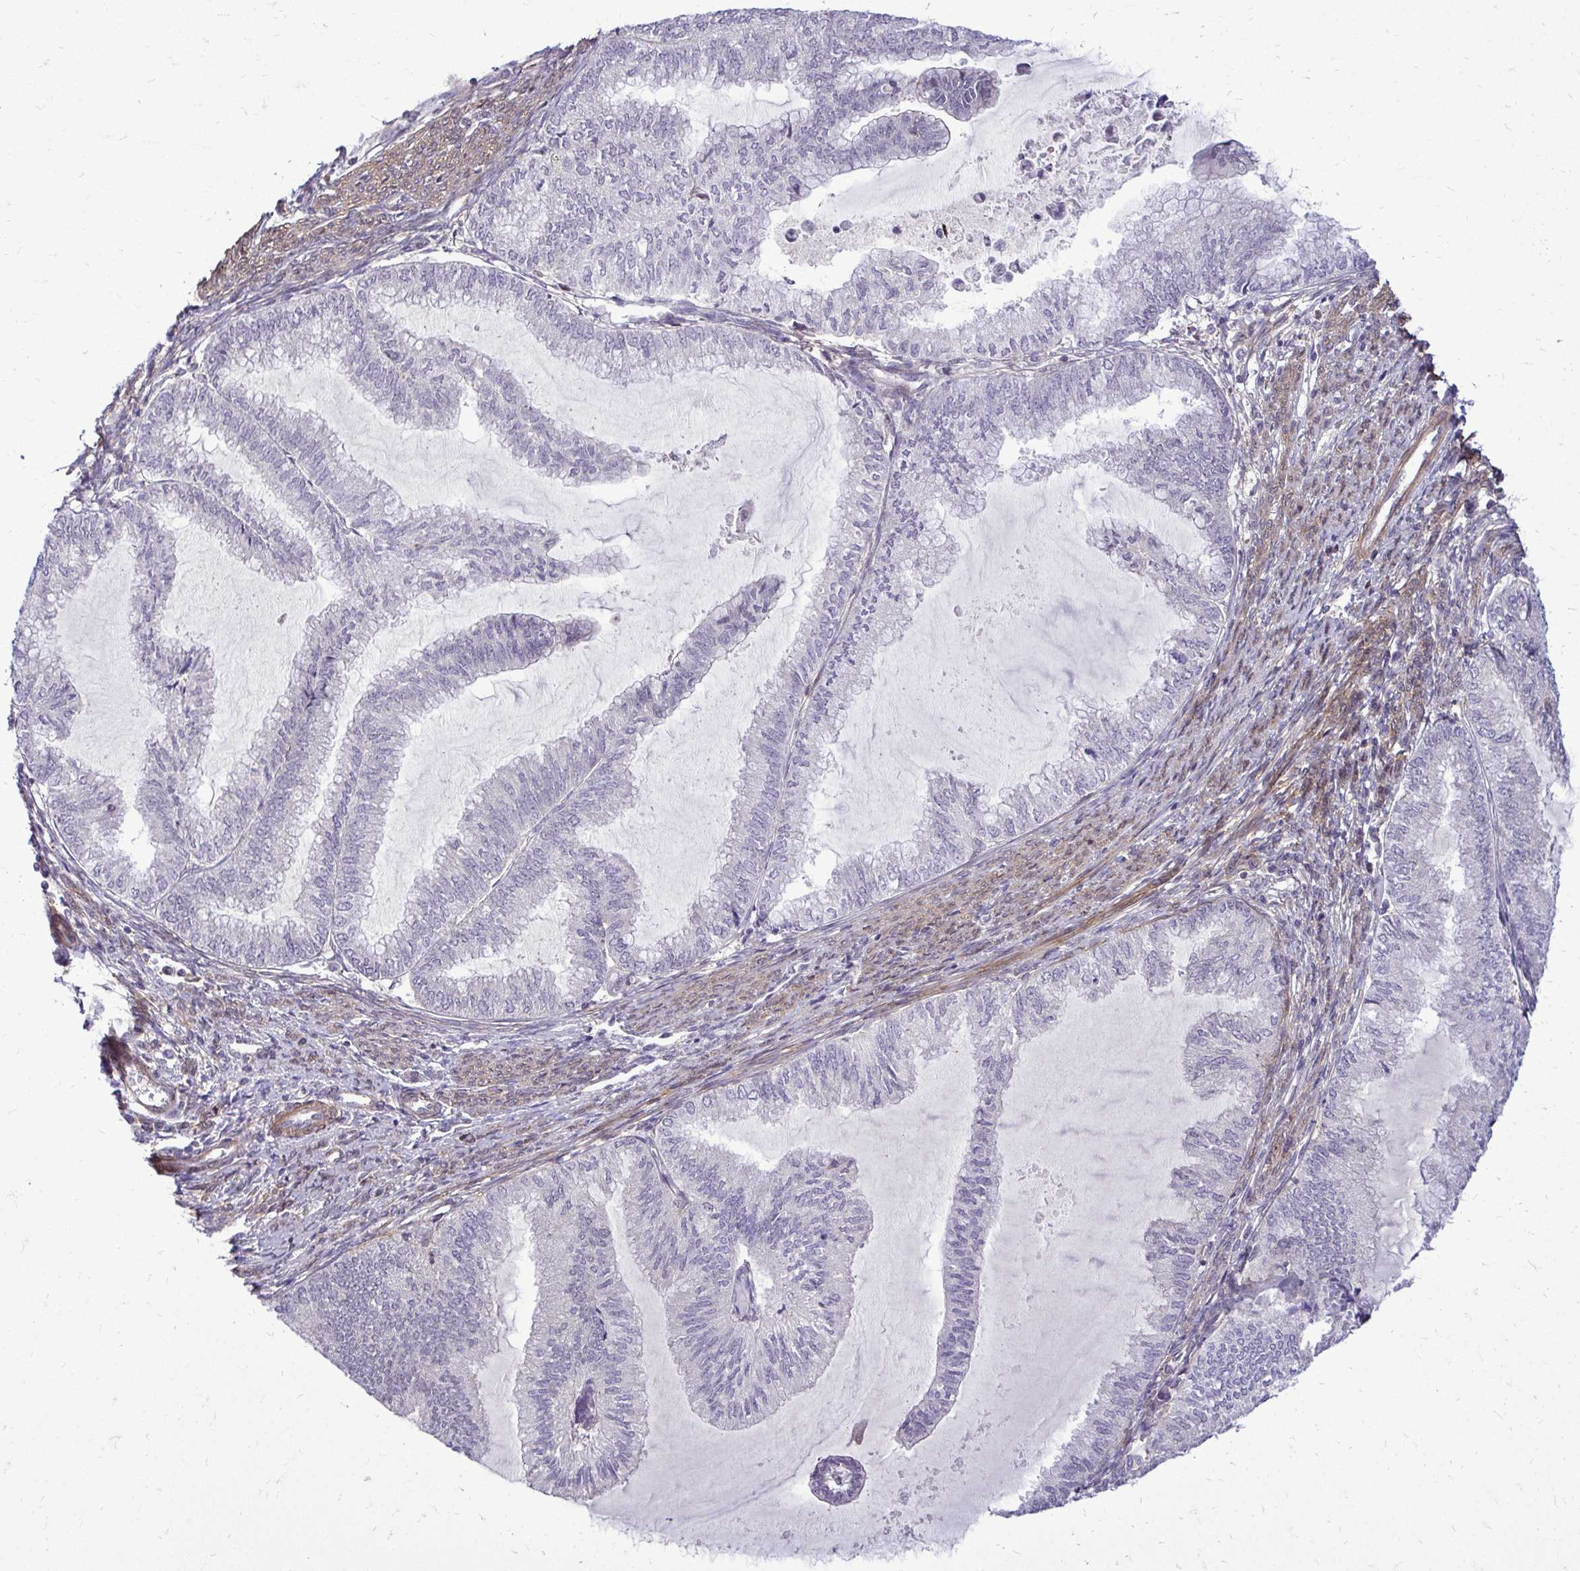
{"staining": {"intensity": "negative", "quantity": "none", "location": "none"}, "tissue": "endometrial cancer", "cell_type": "Tumor cells", "image_type": "cancer", "snomed": [{"axis": "morphology", "description": "Adenocarcinoma, NOS"}, {"axis": "topography", "description": "Endometrium"}], "caption": "Image shows no protein expression in tumor cells of endometrial cancer (adenocarcinoma) tissue. The staining was performed using DAB (3,3'-diaminobenzidine) to visualize the protein expression in brown, while the nuclei were stained in blue with hematoxylin (Magnification: 20x).", "gene": "TRIP6", "patient": {"sex": "female", "age": 79}}